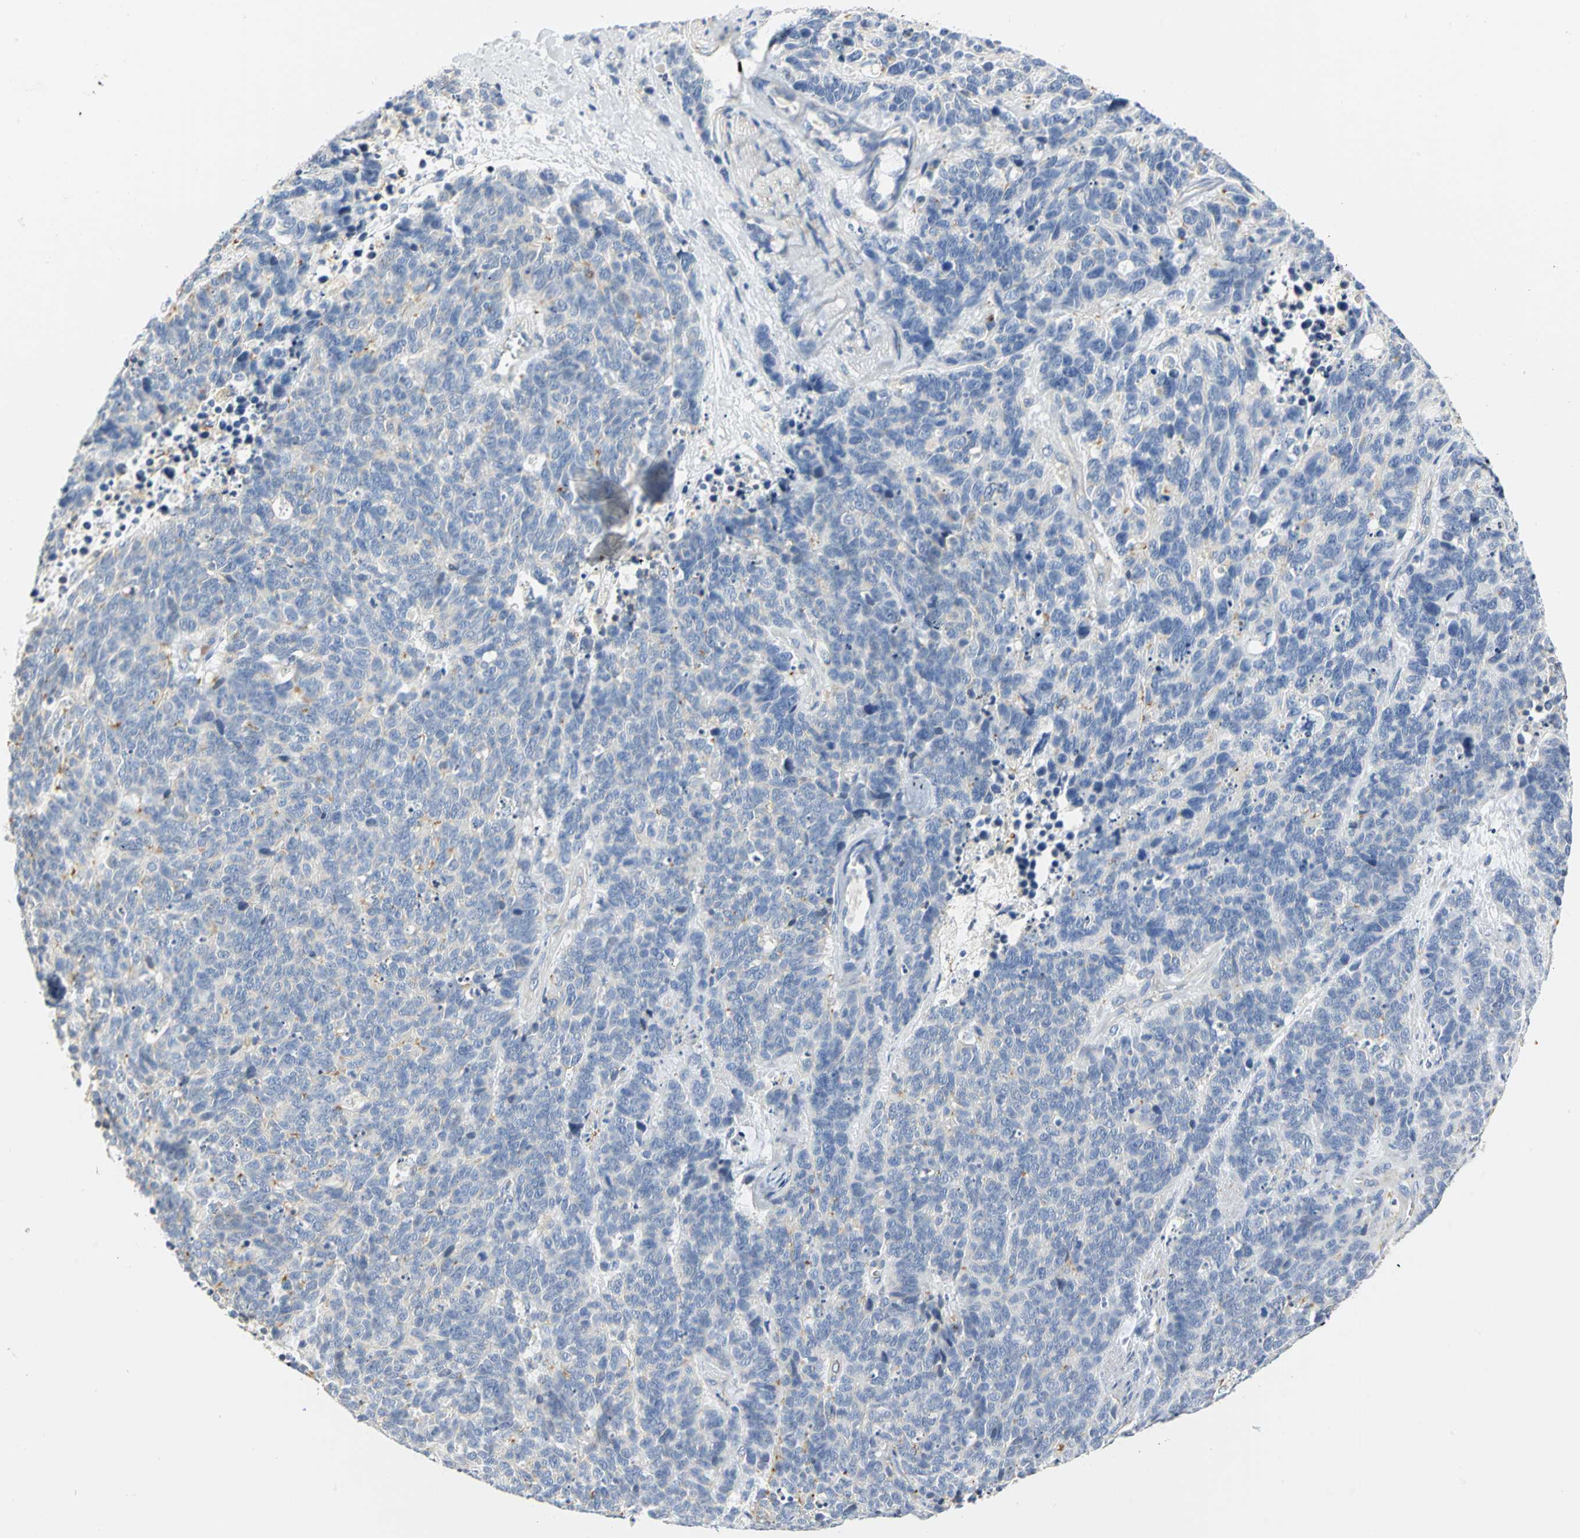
{"staining": {"intensity": "negative", "quantity": "none", "location": "none"}, "tissue": "lung cancer", "cell_type": "Tumor cells", "image_type": "cancer", "snomed": [{"axis": "morphology", "description": "Neoplasm, malignant, NOS"}, {"axis": "topography", "description": "Lung"}], "caption": "High power microscopy photomicrograph of an immunohistochemistry micrograph of malignant neoplasm (lung), revealing no significant staining in tumor cells.", "gene": "GNRH2", "patient": {"sex": "female", "age": 58}}